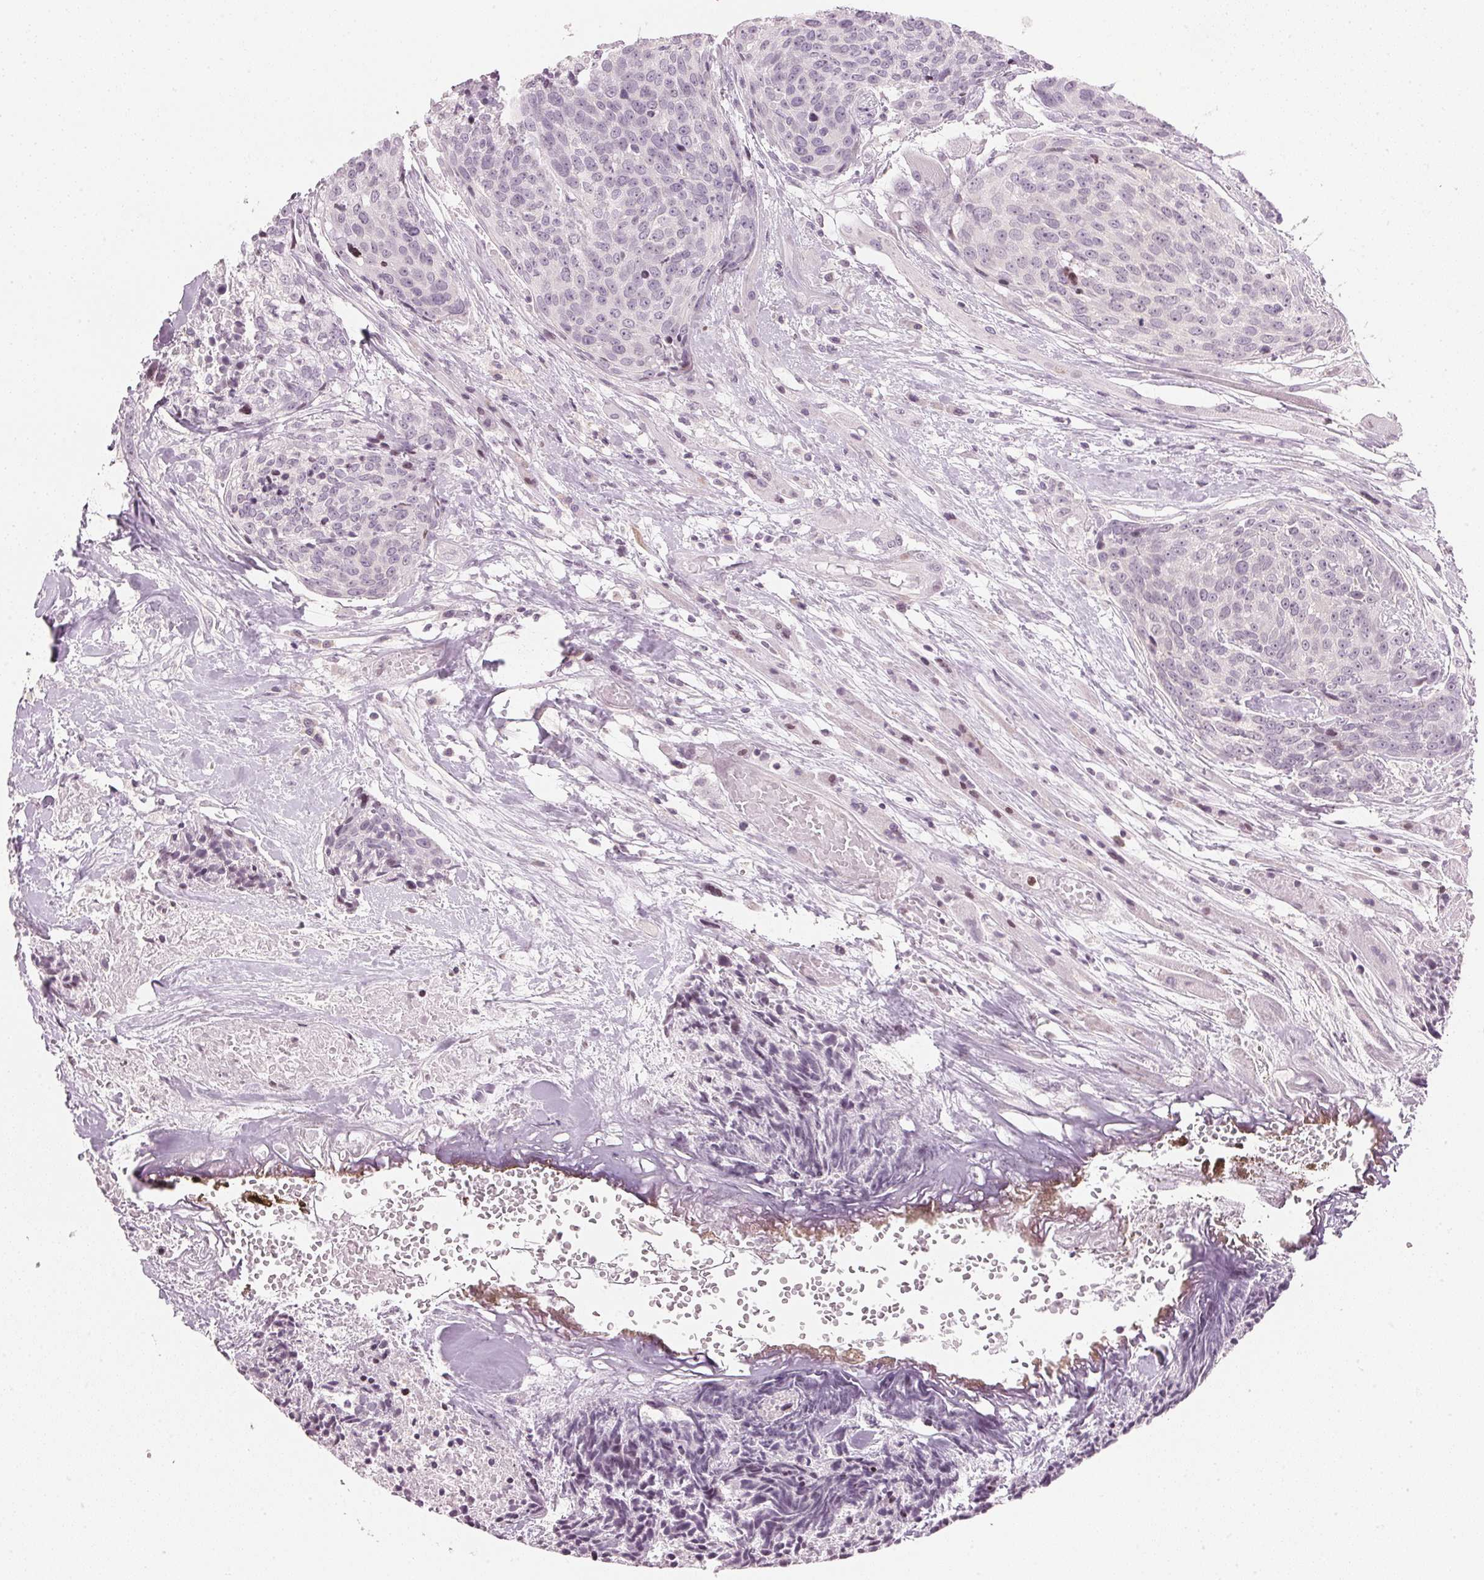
{"staining": {"intensity": "negative", "quantity": "none", "location": "none"}, "tissue": "head and neck cancer", "cell_type": "Tumor cells", "image_type": "cancer", "snomed": [{"axis": "morphology", "description": "Squamous cell carcinoma, NOS"}, {"axis": "topography", "description": "Oral tissue"}, {"axis": "topography", "description": "Head-Neck"}], "caption": "Immunohistochemistry (IHC) image of neoplastic tissue: human squamous cell carcinoma (head and neck) stained with DAB (3,3'-diaminobenzidine) shows no significant protein expression in tumor cells.", "gene": "SFRP4", "patient": {"sex": "male", "age": 64}}